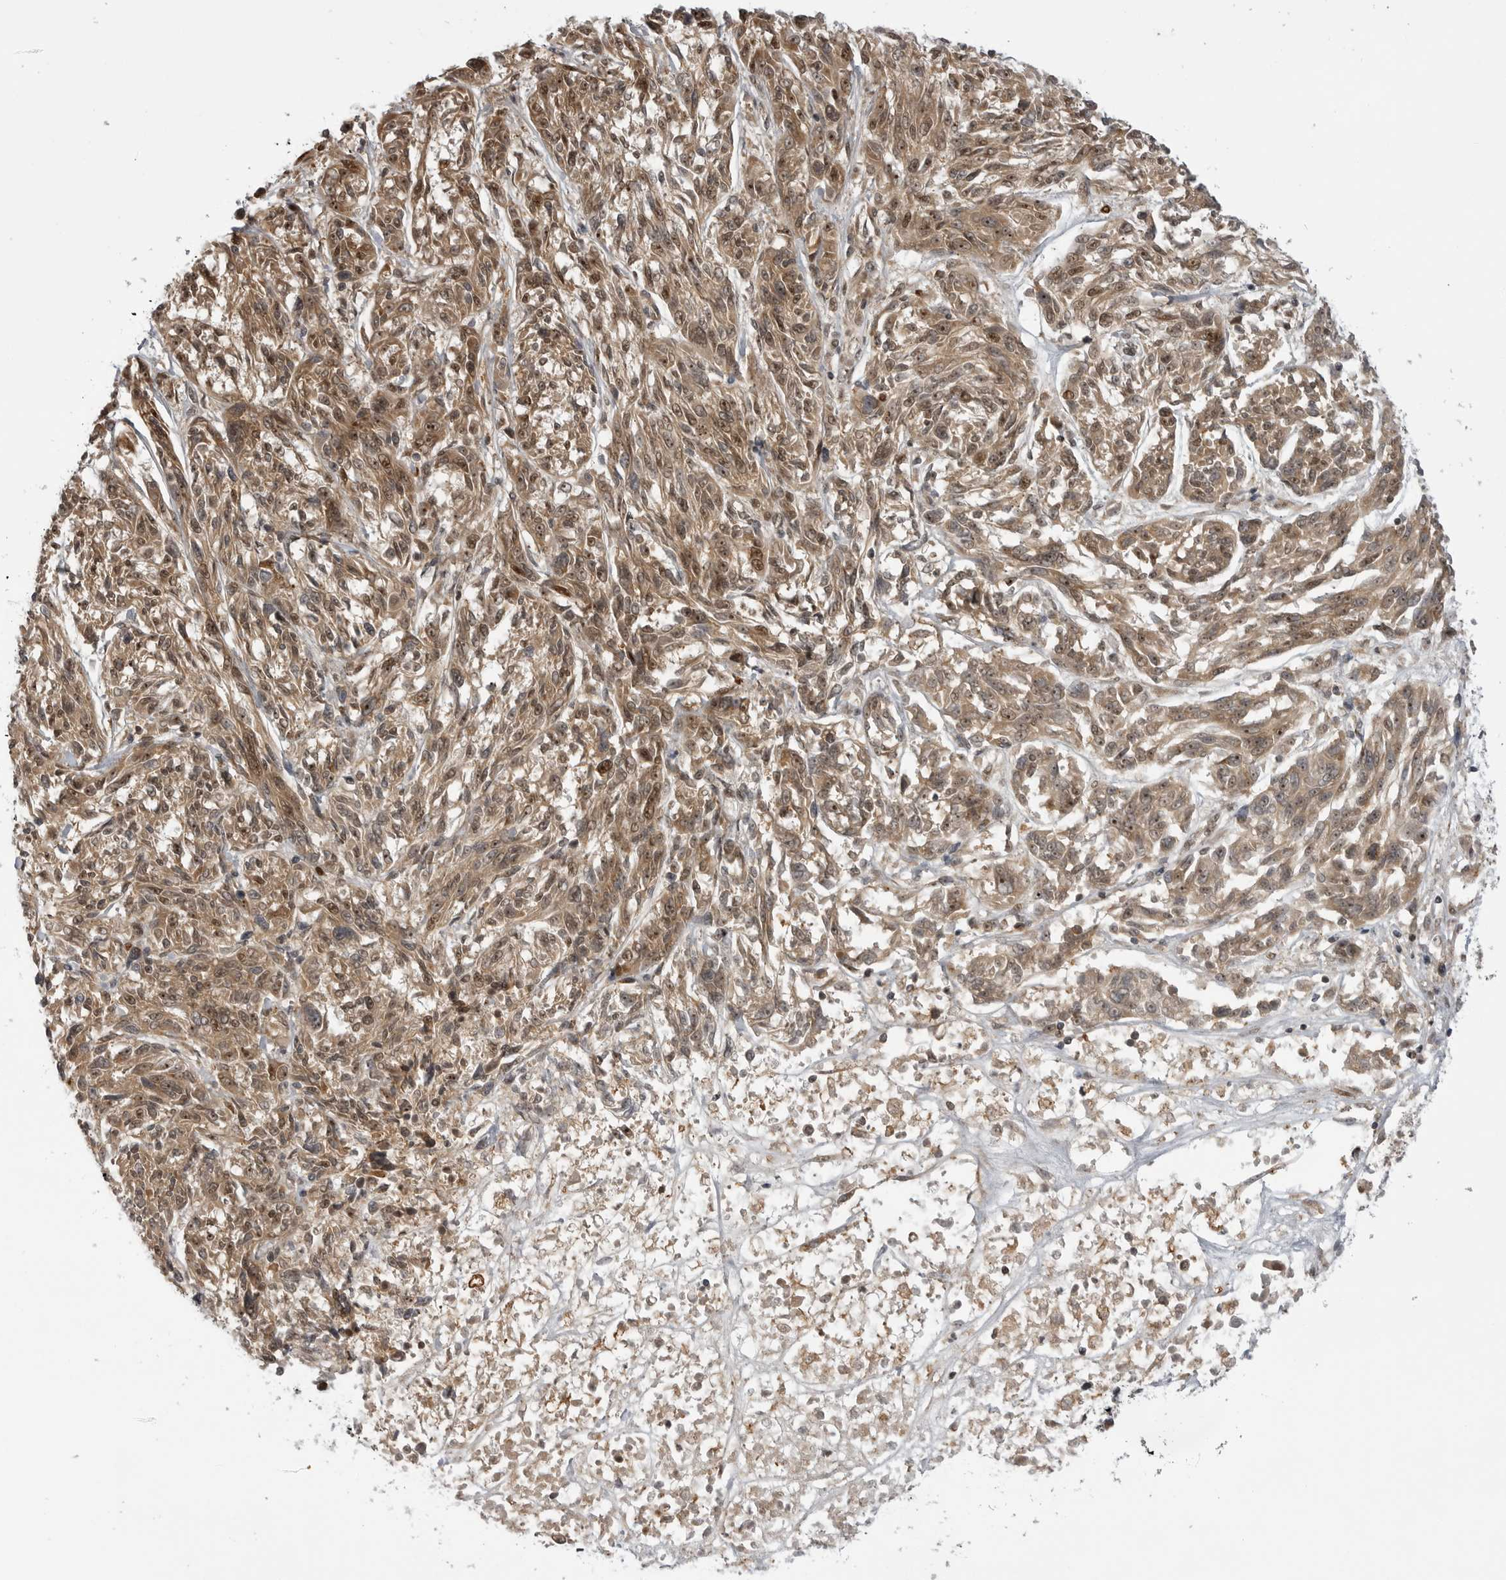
{"staining": {"intensity": "moderate", "quantity": ">75%", "location": "cytoplasmic/membranous,nuclear"}, "tissue": "melanoma", "cell_type": "Tumor cells", "image_type": "cancer", "snomed": [{"axis": "morphology", "description": "Malignant melanoma, NOS"}, {"axis": "topography", "description": "Skin"}], "caption": "Malignant melanoma tissue reveals moderate cytoplasmic/membranous and nuclear staining in about >75% of tumor cells Using DAB (brown) and hematoxylin (blue) stains, captured at high magnification using brightfield microscopy.", "gene": "LRRC45", "patient": {"sex": "male", "age": 53}}